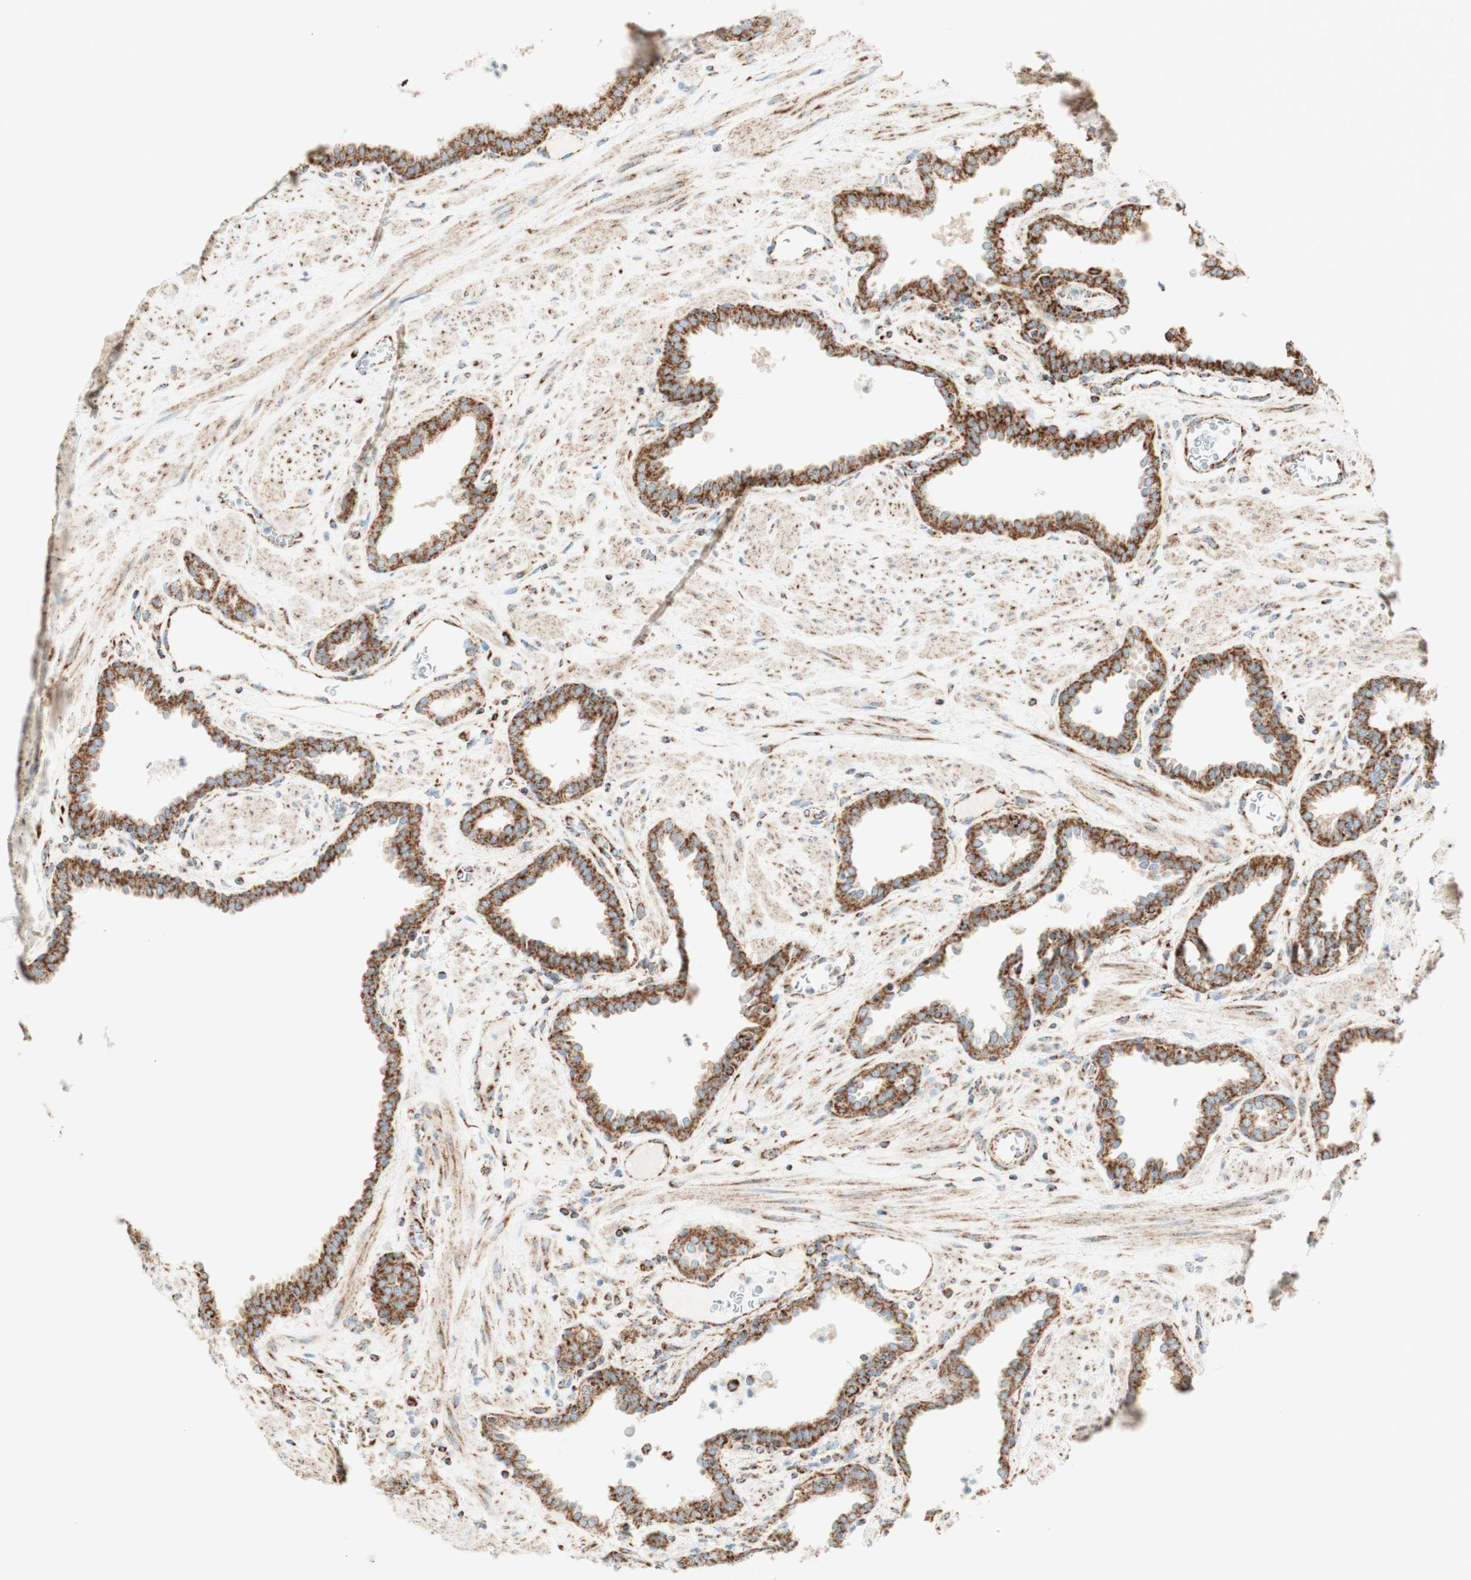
{"staining": {"intensity": "strong", "quantity": ">75%", "location": "cytoplasmic/membranous"}, "tissue": "prostate", "cell_type": "Glandular cells", "image_type": "normal", "snomed": [{"axis": "morphology", "description": "Normal tissue, NOS"}, {"axis": "topography", "description": "Prostate"}], "caption": "Prostate stained for a protein demonstrates strong cytoplasmic/membranous positivity in glandular cells.", "gene": "TOMM20", "patient": {"sex": "male", "age": 51}}